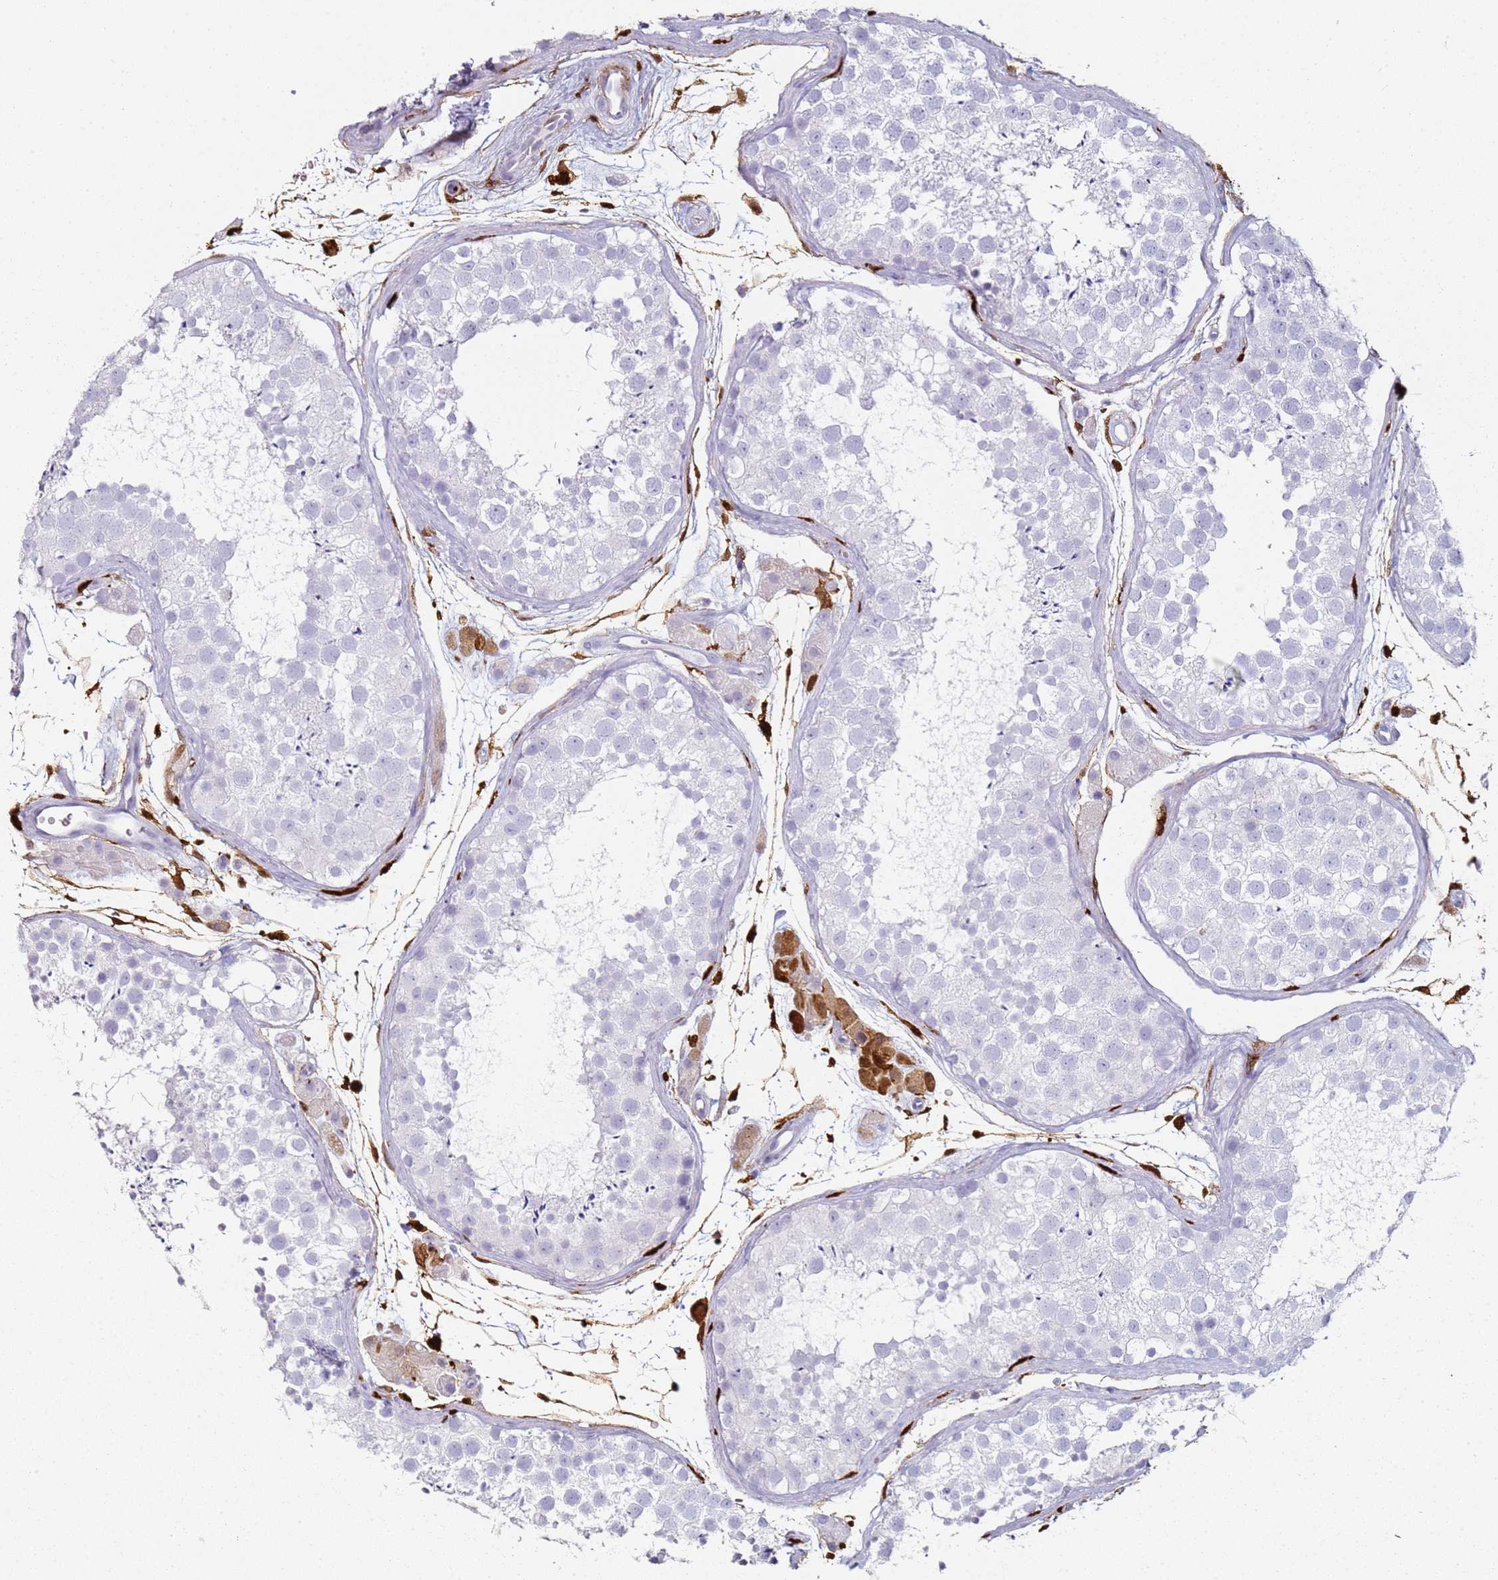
{"staining": {"intensity": "negative", "quantity": "none", "location": "none"}, "tissue": "testis", "cell_type": "Cells in seminiferous ducts", "image_type": "normal", "snomed": [{"axis": "morphology", "description": "Normal tissue, NOS"}, {"axis": "topography", "description": "Testis"}], "caption": "A histopathology image of testis stained for a protein displays no brown staining in cells in seminiferous ducts.", "gene": "S100A4", "patient": {"sex": "male", "age": 41}}